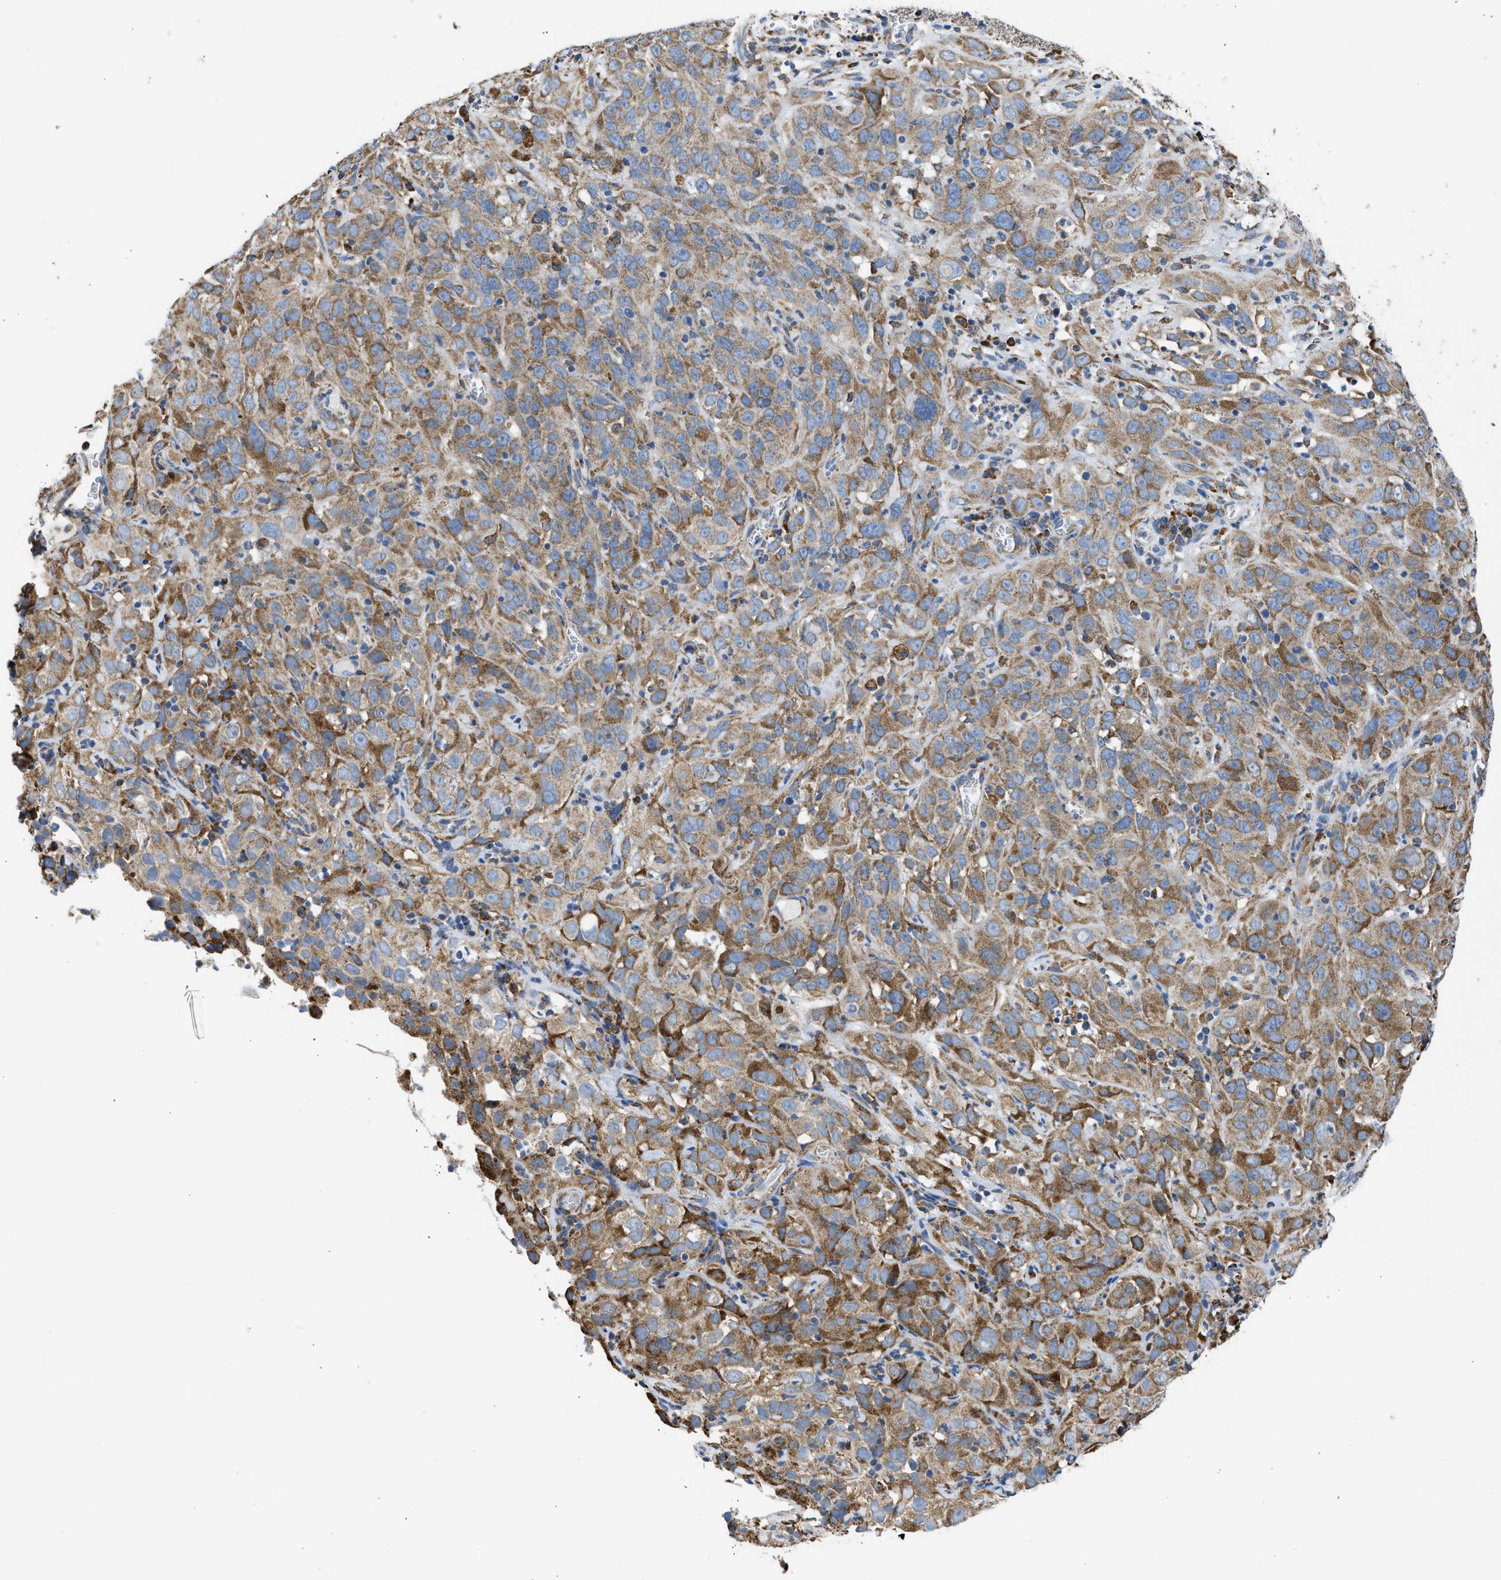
{"staining": {"intensity": "moderate", "quantity": ">75%", "location": "cytoplasmic/membranous"}, "tissue": "cervical cancer", "cell_type": "Tumor cells", "image_type": "cancer", "snomed": [{"axis": "morphology", "description": "Squamous cell carcinoma, NOS"}, {"axis": "topography", "description": "Cervix"}], "caption": "A brown stain highlights moderate cytoplasmic/membranous expression of a protein in human cervical squamous cell carcinoma tumor cells.", "gene": "CYCS", "patient": {"sex": "female", "age": 32}}